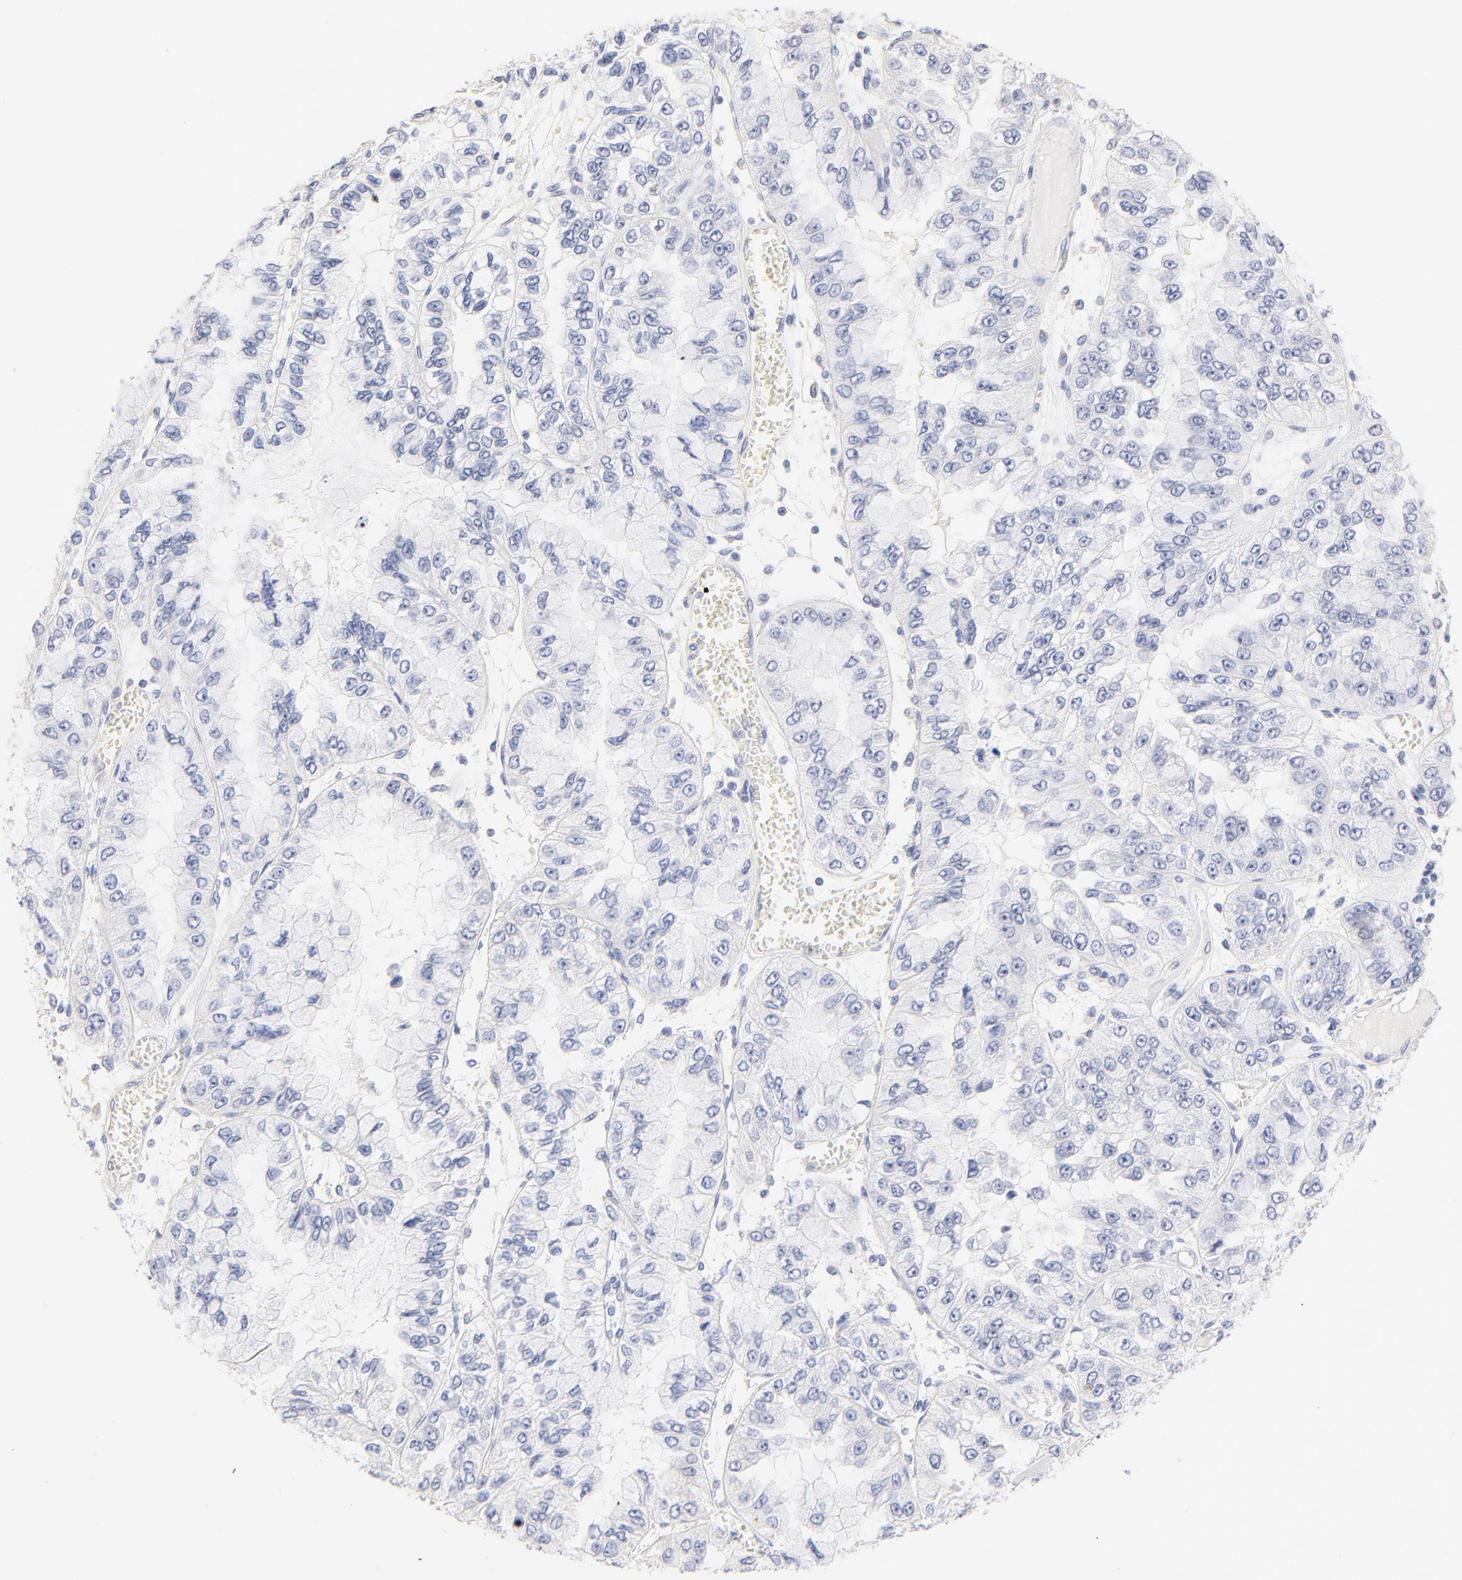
{"staining": {"intensity": "negative", "quantity": "none", "location": "none"}, "tissue": "liver cancer", "cell_type": "Tumor cells", "image_type": "cancer", "snomed": [{"axis": "morphology", "description": "Cholangiocarcinoma"}, {"axis": "topography", "description": "Liver"}], "caption": "An immunohistochemistry (IHC) micrograph of liver cancer (cholangiocarcinoma) is shown. There is no staining in tumor cells of liver cancer (cholangiocarcinoma).", "gene": "TWNK", "patient": {"sex": "female", "age": 79}}